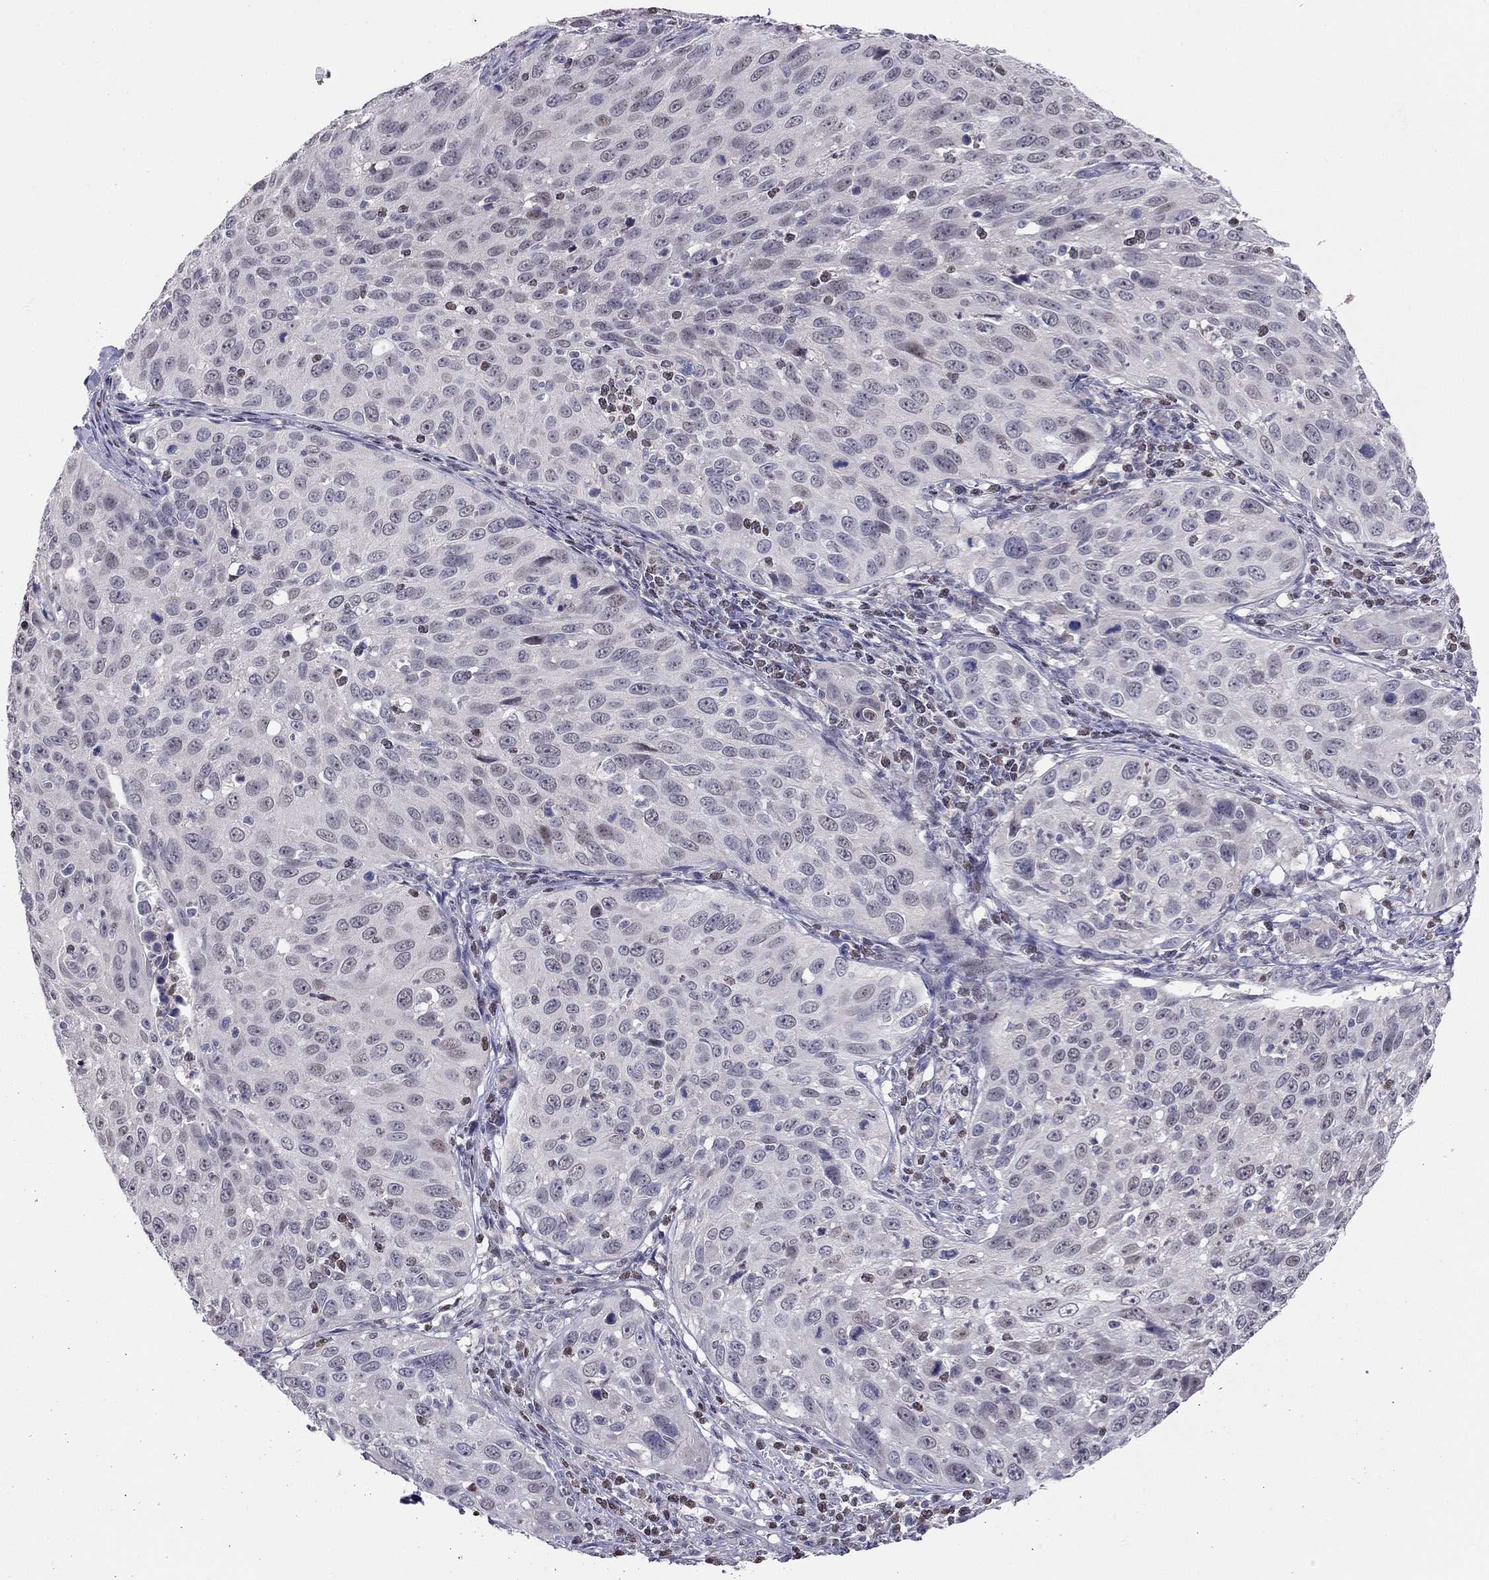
{"staining": {"intensity": "negative", "quantity": "none", "location": "none"}, "tissue": "cervical cancer", "cell_type": "Tumor cells", "image_type": "cancer", "snomed": [{"axis": "morphology", "description": "Squamous cell carcinoma, NOS"}, {"axis": "topography", "description": "Cervix"}], "caption": "Cervical cancer was stained to show a protein in brown. There is no significant staining in tumor cells.", "gene": "LRRC39", "patient": {"sex": "female", "age": 26}}